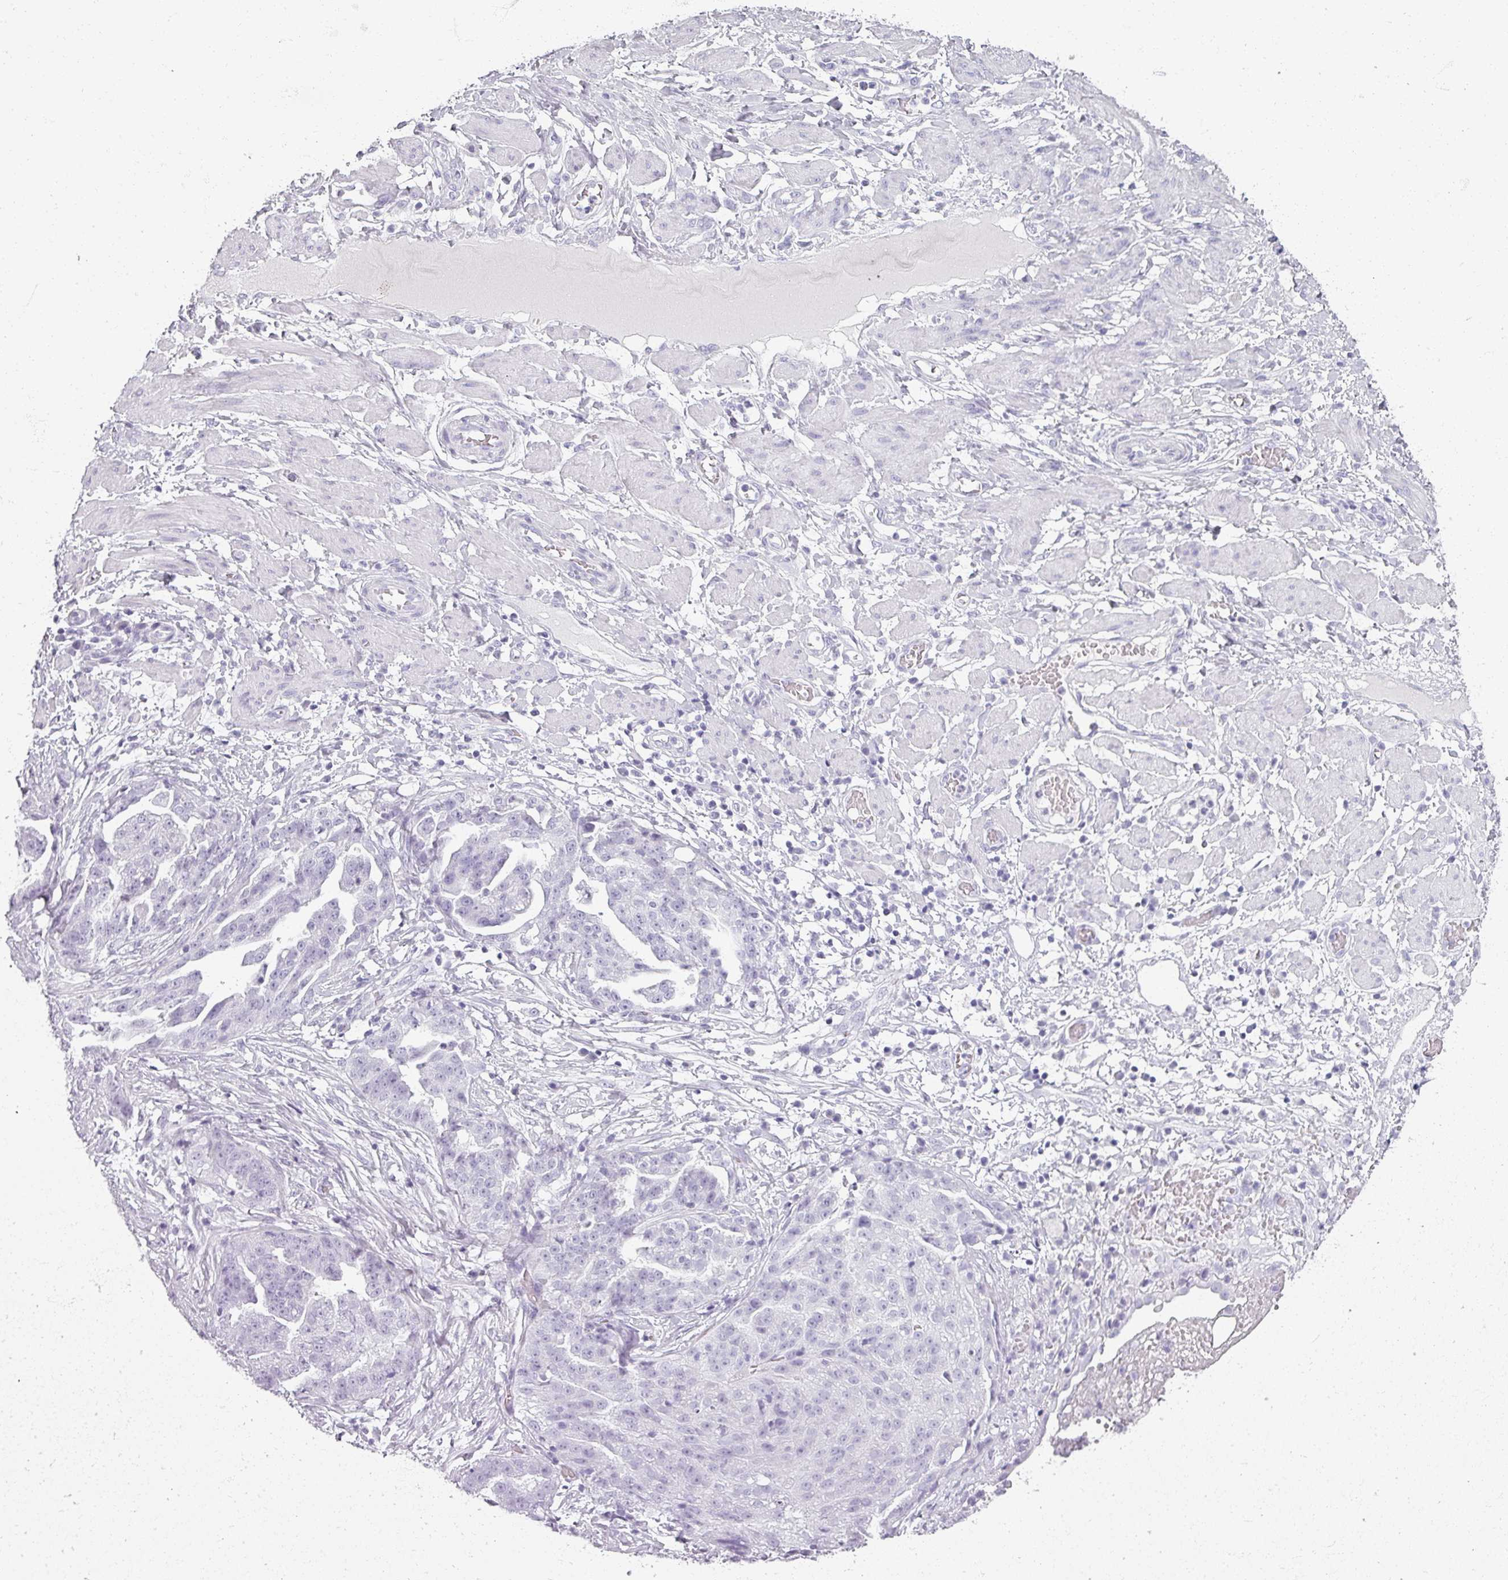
{"staining": {"intensity": "negative", "quantity": "none", "location": "none"}, "tissue": "ovarian cancer", "cell_type": "Tumor cells", "image_type": "cancer", "snomed": [{"axis": "morphology", "description": "Cystadenocarcinoma, serous, NOS"}, {"axis": "topography", "description": "Ovary"}], "caption": "Tumor cells show no significant protein expression in ovarian cancer (serous cystadenocarcinoma).", "gene": "REG3G", "patient": {"sex": "female", "age": 58}}